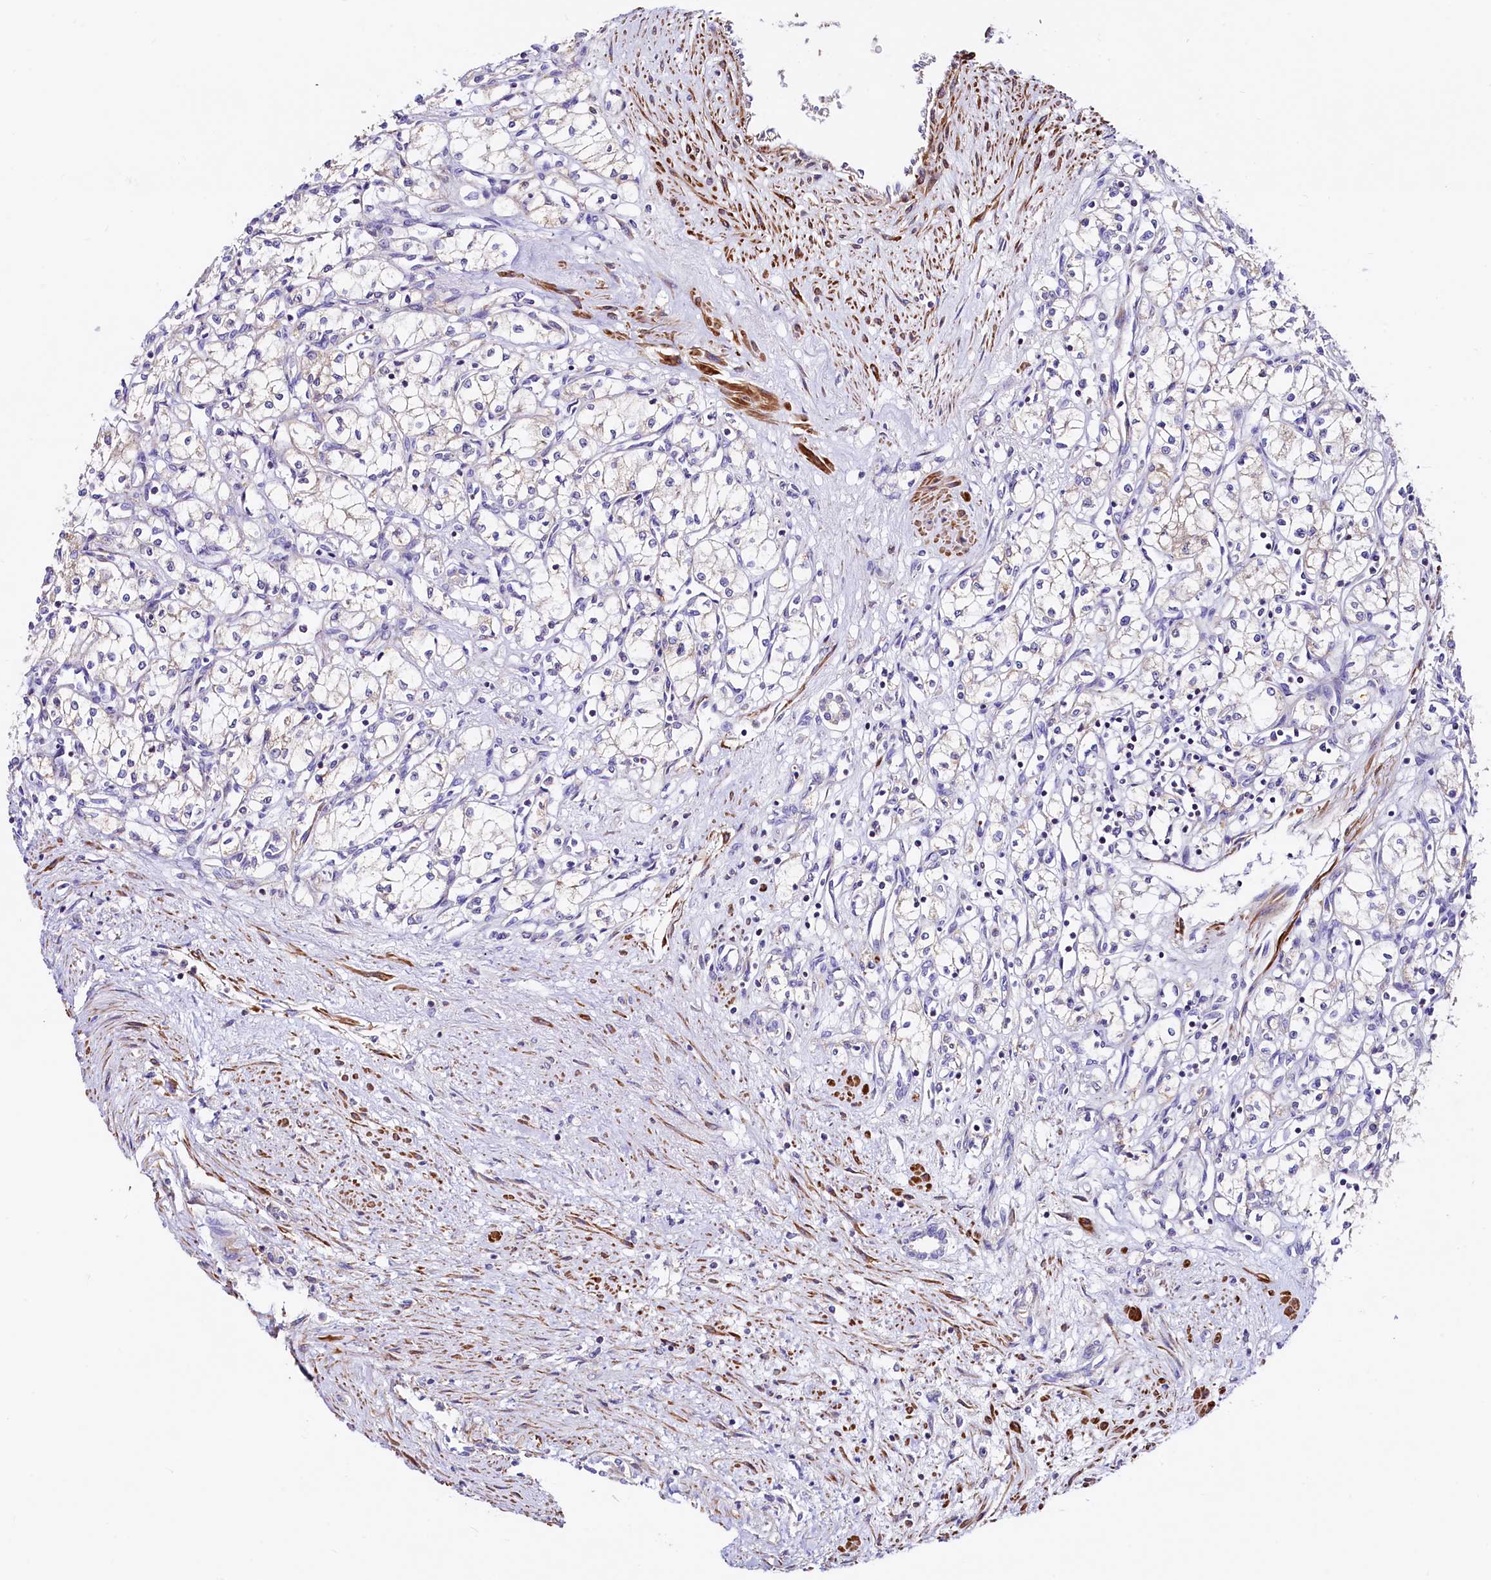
{"staining": {"intensity": "negative", "quantity": "none", "location": "none"}, "tissue": "renal cancer", "cell_type": "Tumor cells", "image_type": "cancer", "snomed": [{"axis": "morphology", "description": "Adenocarcinoma, NOS"}, {"axis": "topography", "description": "Kidney"}], "caption": "IHC image of adenocarcinoma (renal) stained for a protein (brown), which exhibits no staining in tumor cells.", "gene": "CIAO3", "patient": {"sex": "male", "age": 59}}